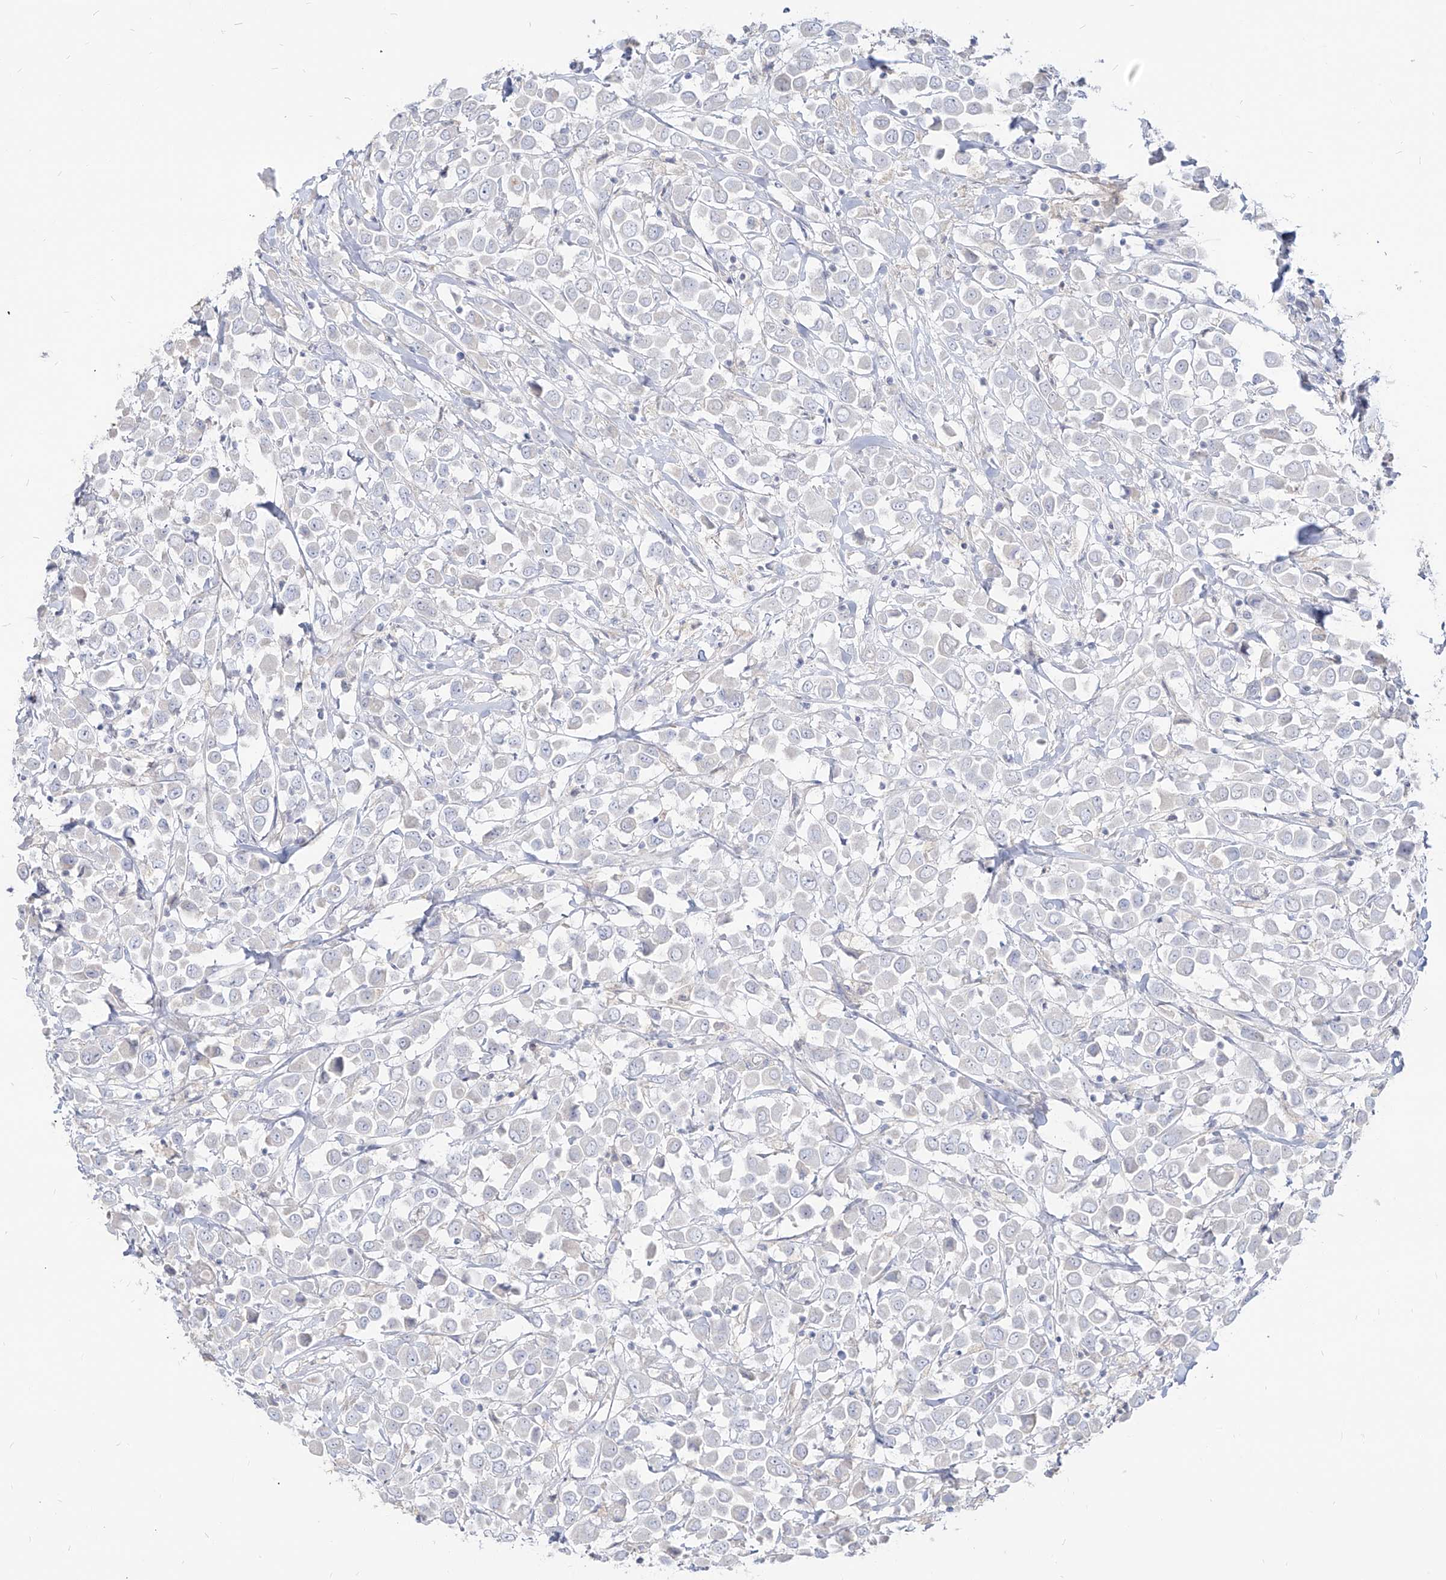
{"staining": {"intensity": "negative", "quantity": "none", "location": "none"}, "tissue": "breast cancer", "cell_type": "Tumor cells", "image_type": "cancer", "snomed": [{"axis": "morphology", "description": "Duct carcinoma"}, {"axis": "topography", "description": "Breast"}], "caption": "The photomicrograph displays no significant staining in tumor cells of breast cancer.", "gene": "RBFOX3", "patient": {"sex": "female", "age": 61}}